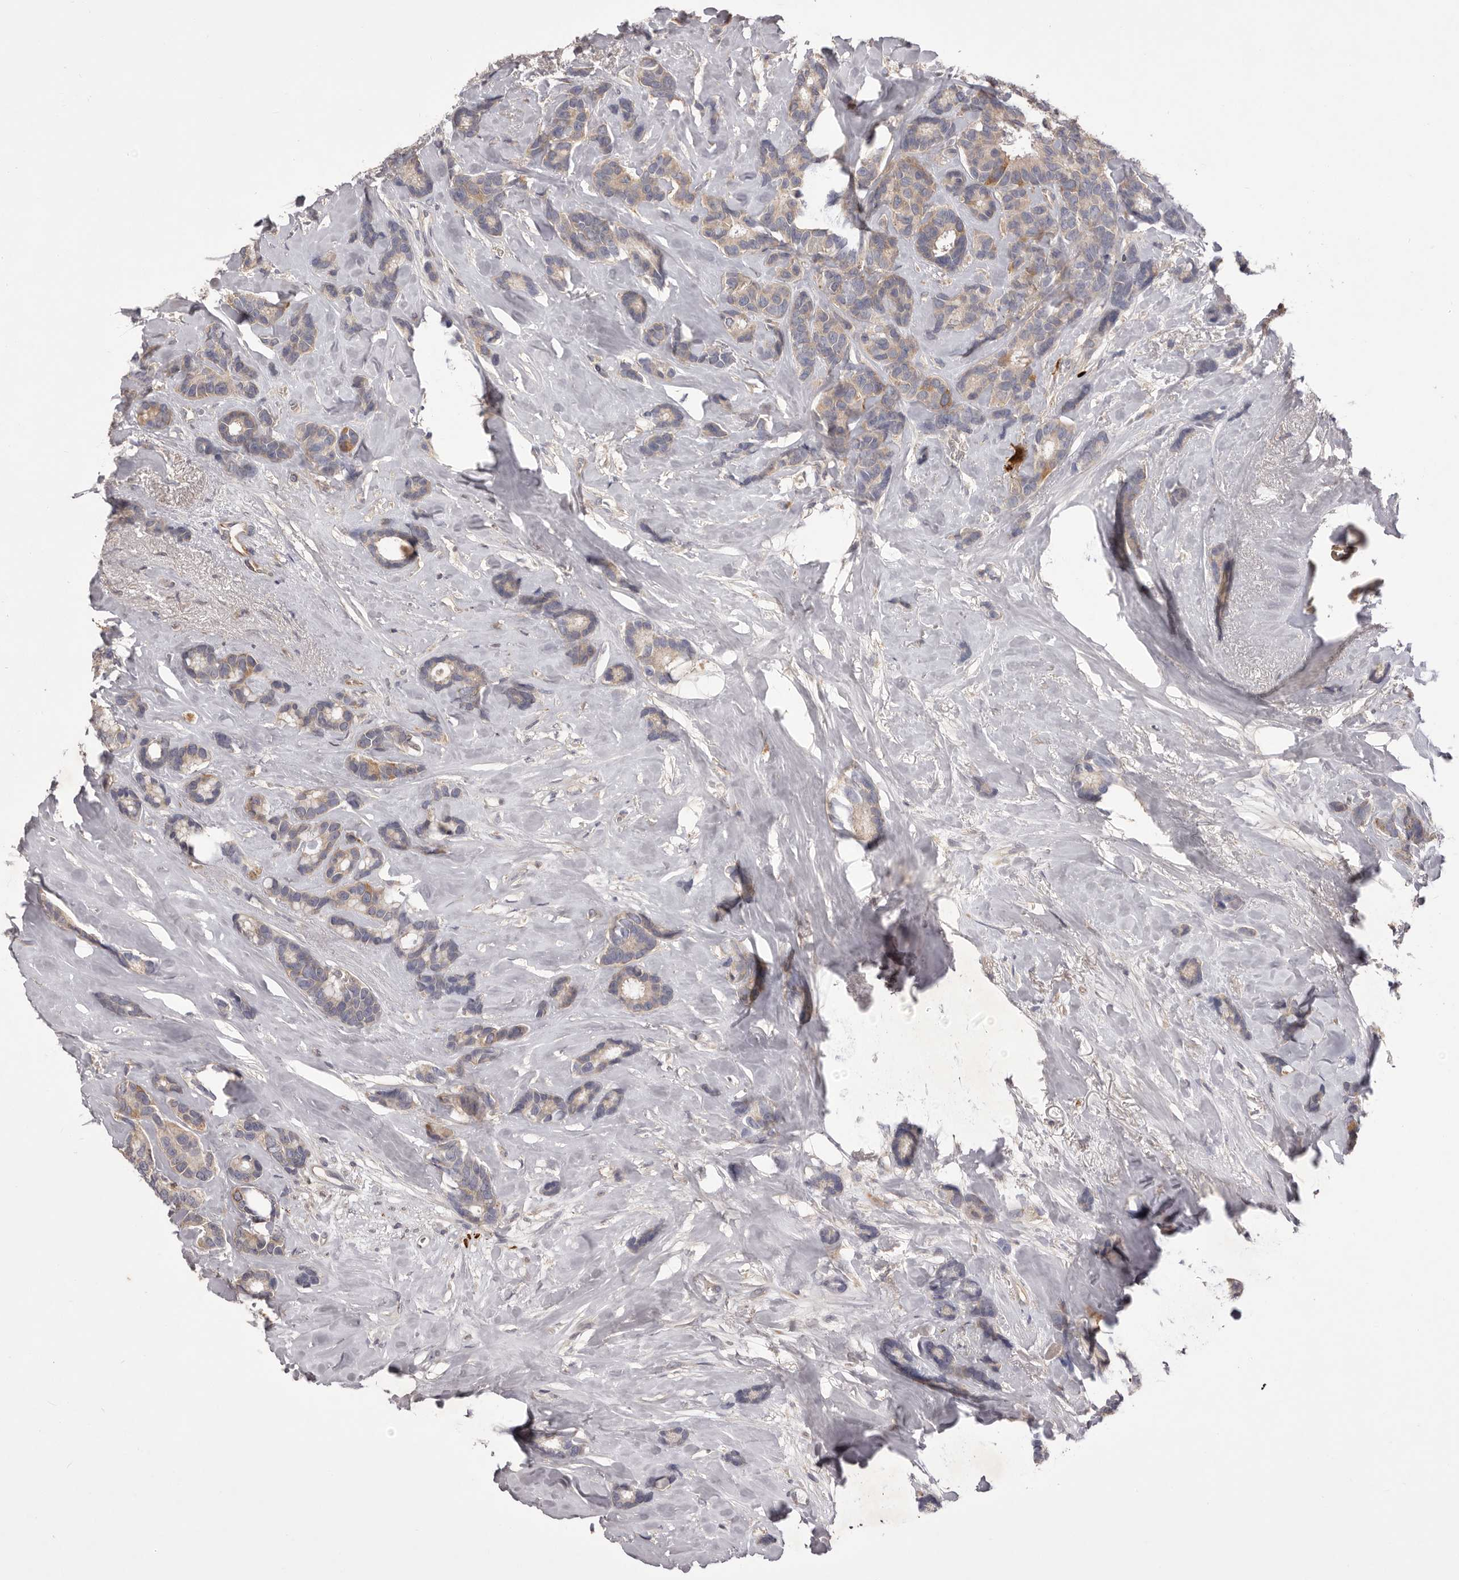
{"staining": {"intensity": "moderate", "quantity": "25%-75%", "location": "cytoplasmic/membranous"}, "tissue": "breast cancer", "cell_type": "Tumor cells", "image_type": "cancer", "snomed": [{"axis": "morphology", "description": "Duct carcinoma"}, {"axis": "topography", "description": "Breast"}], "caption": "Tumor cells demonstrate medium levels of moderate cytoplasmic/membranous positivity in about 25%-75% of cells in breast intraductal carcinoma.", "gene": "PNRC1", "patient": {"sex": "female", "age": 87}}